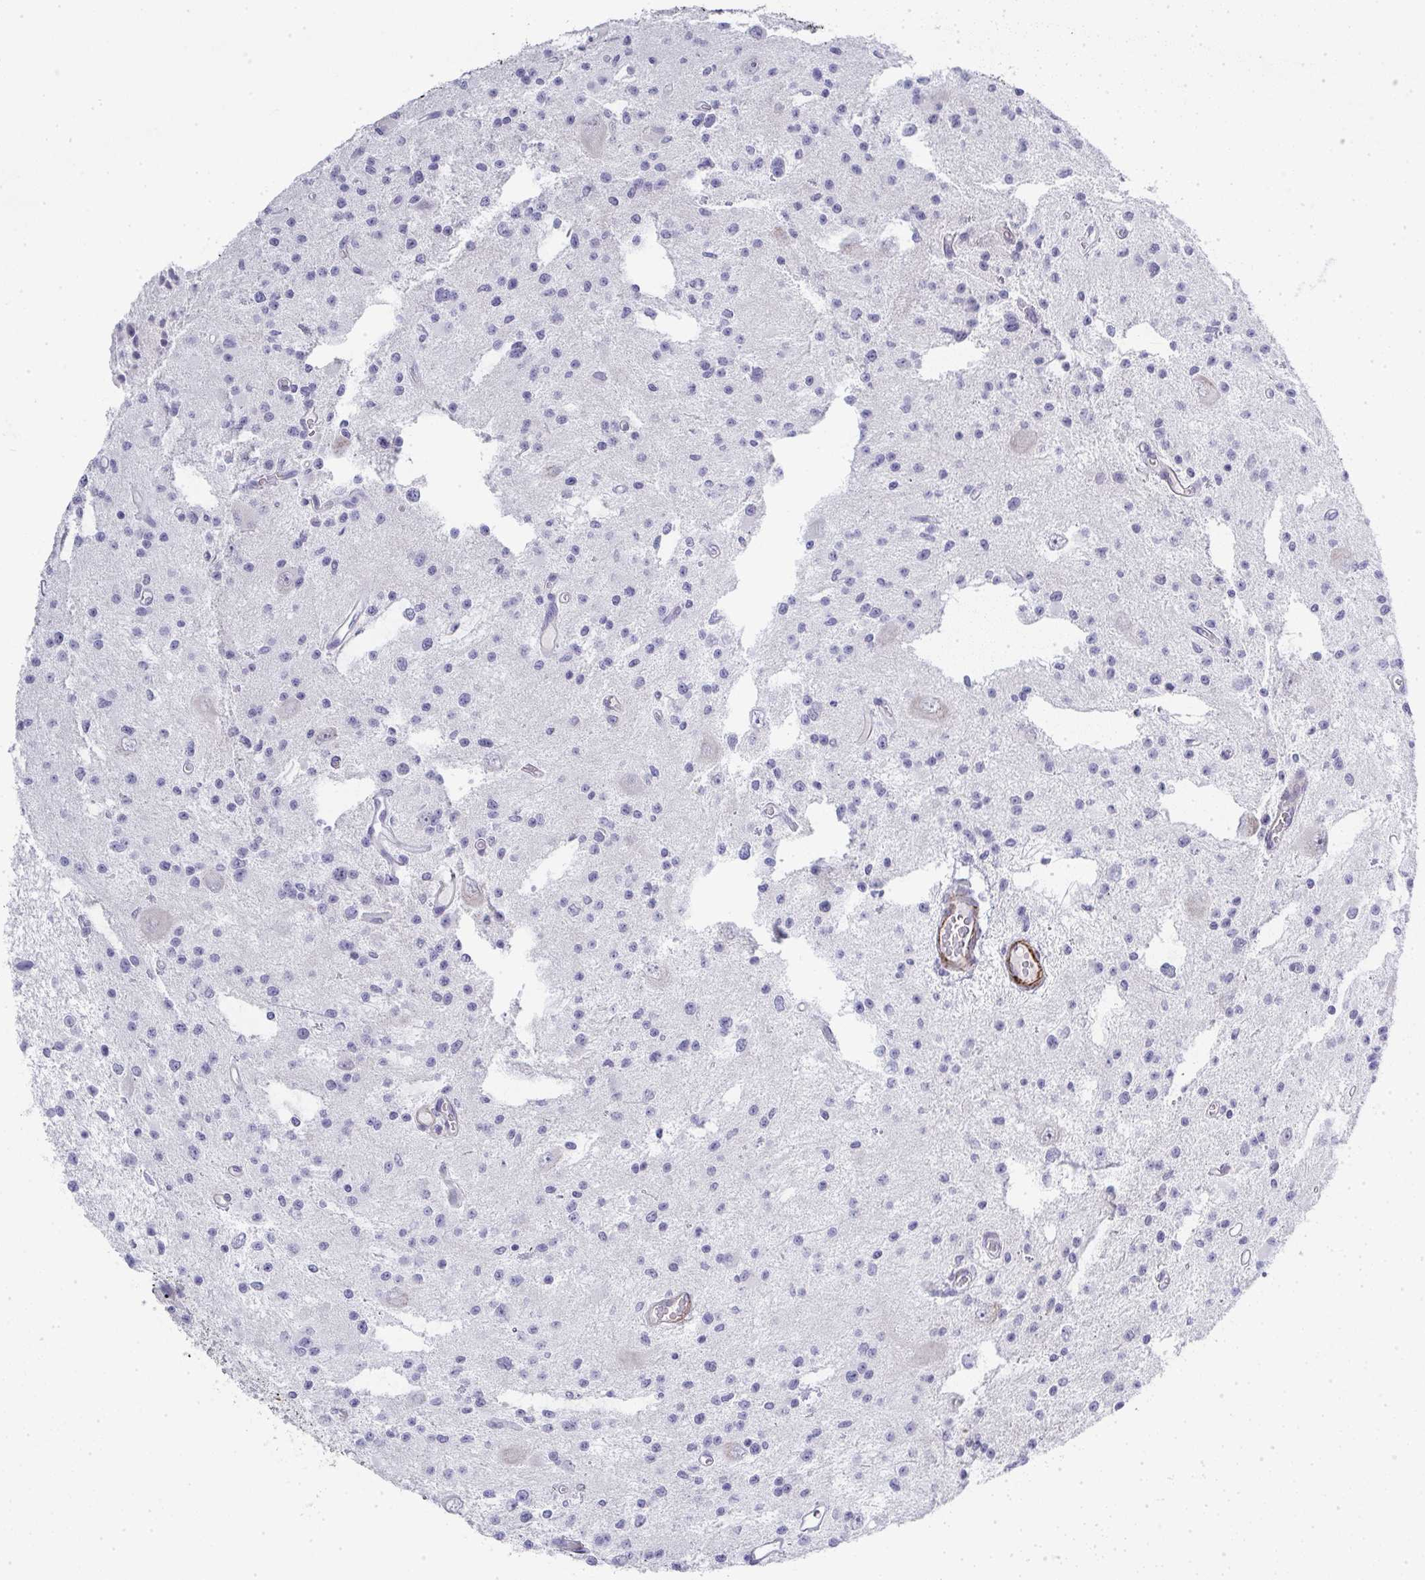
{"staining": {"intensity": "negative", "quantity": "none", "location": "none"}, "tissue": "glioma", "cell_type": "Tumor cells", "image_type": "cancer", "snomed": [{"axis": "morphology", "description": "Glioma, malignant, Low grade"}, {"axis": "topography", "description": "Brain"}], "caption": "Malignant glioma (low-grade) was stained to show a protein in brown. There is no significant expression in tumor cells.", "gene": "UBE2S", "patient": {"sex": "male", "age": 43}}